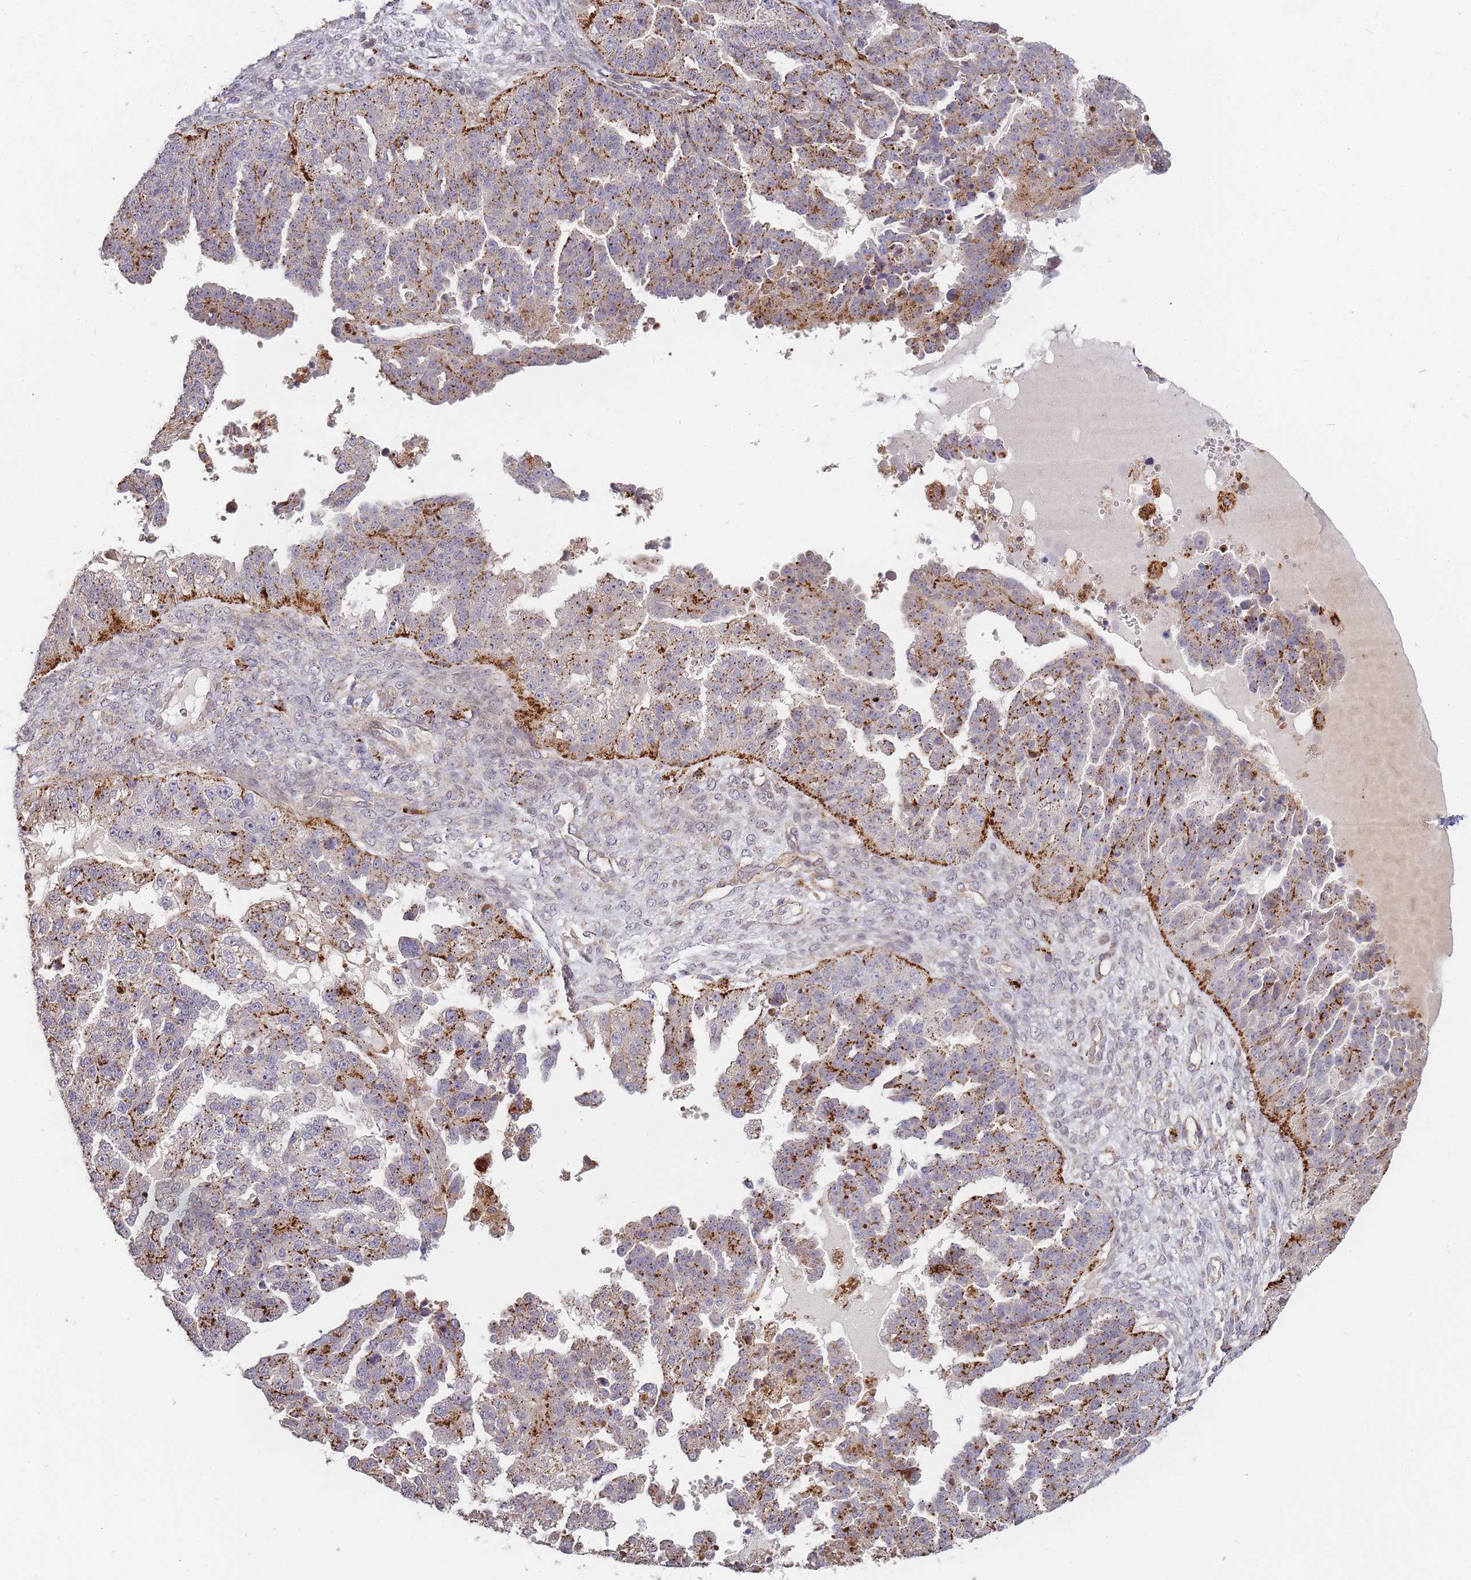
{"staining": {"intensity": "moderate", "quantity": "25%-75%", "location": "cytoplasmic/membranous"}, "tissue": "ovarian cancer", "cell_type": "Tumor cells", "image_type": "cancer", "snomed": [{"axis": "morphology", "description": "Cystadenocarcinoma, serous, NOS"}, {"axis": "topography", "description": "Ovary"}], "caption": "Moderate cytoplasmic/membranous expression for a protein is identified in about 25%-75% of tumor cells of ovarian cancer using IHC.", "gene": "ATG5", "patient": {"sex": "female", "age": 58}}